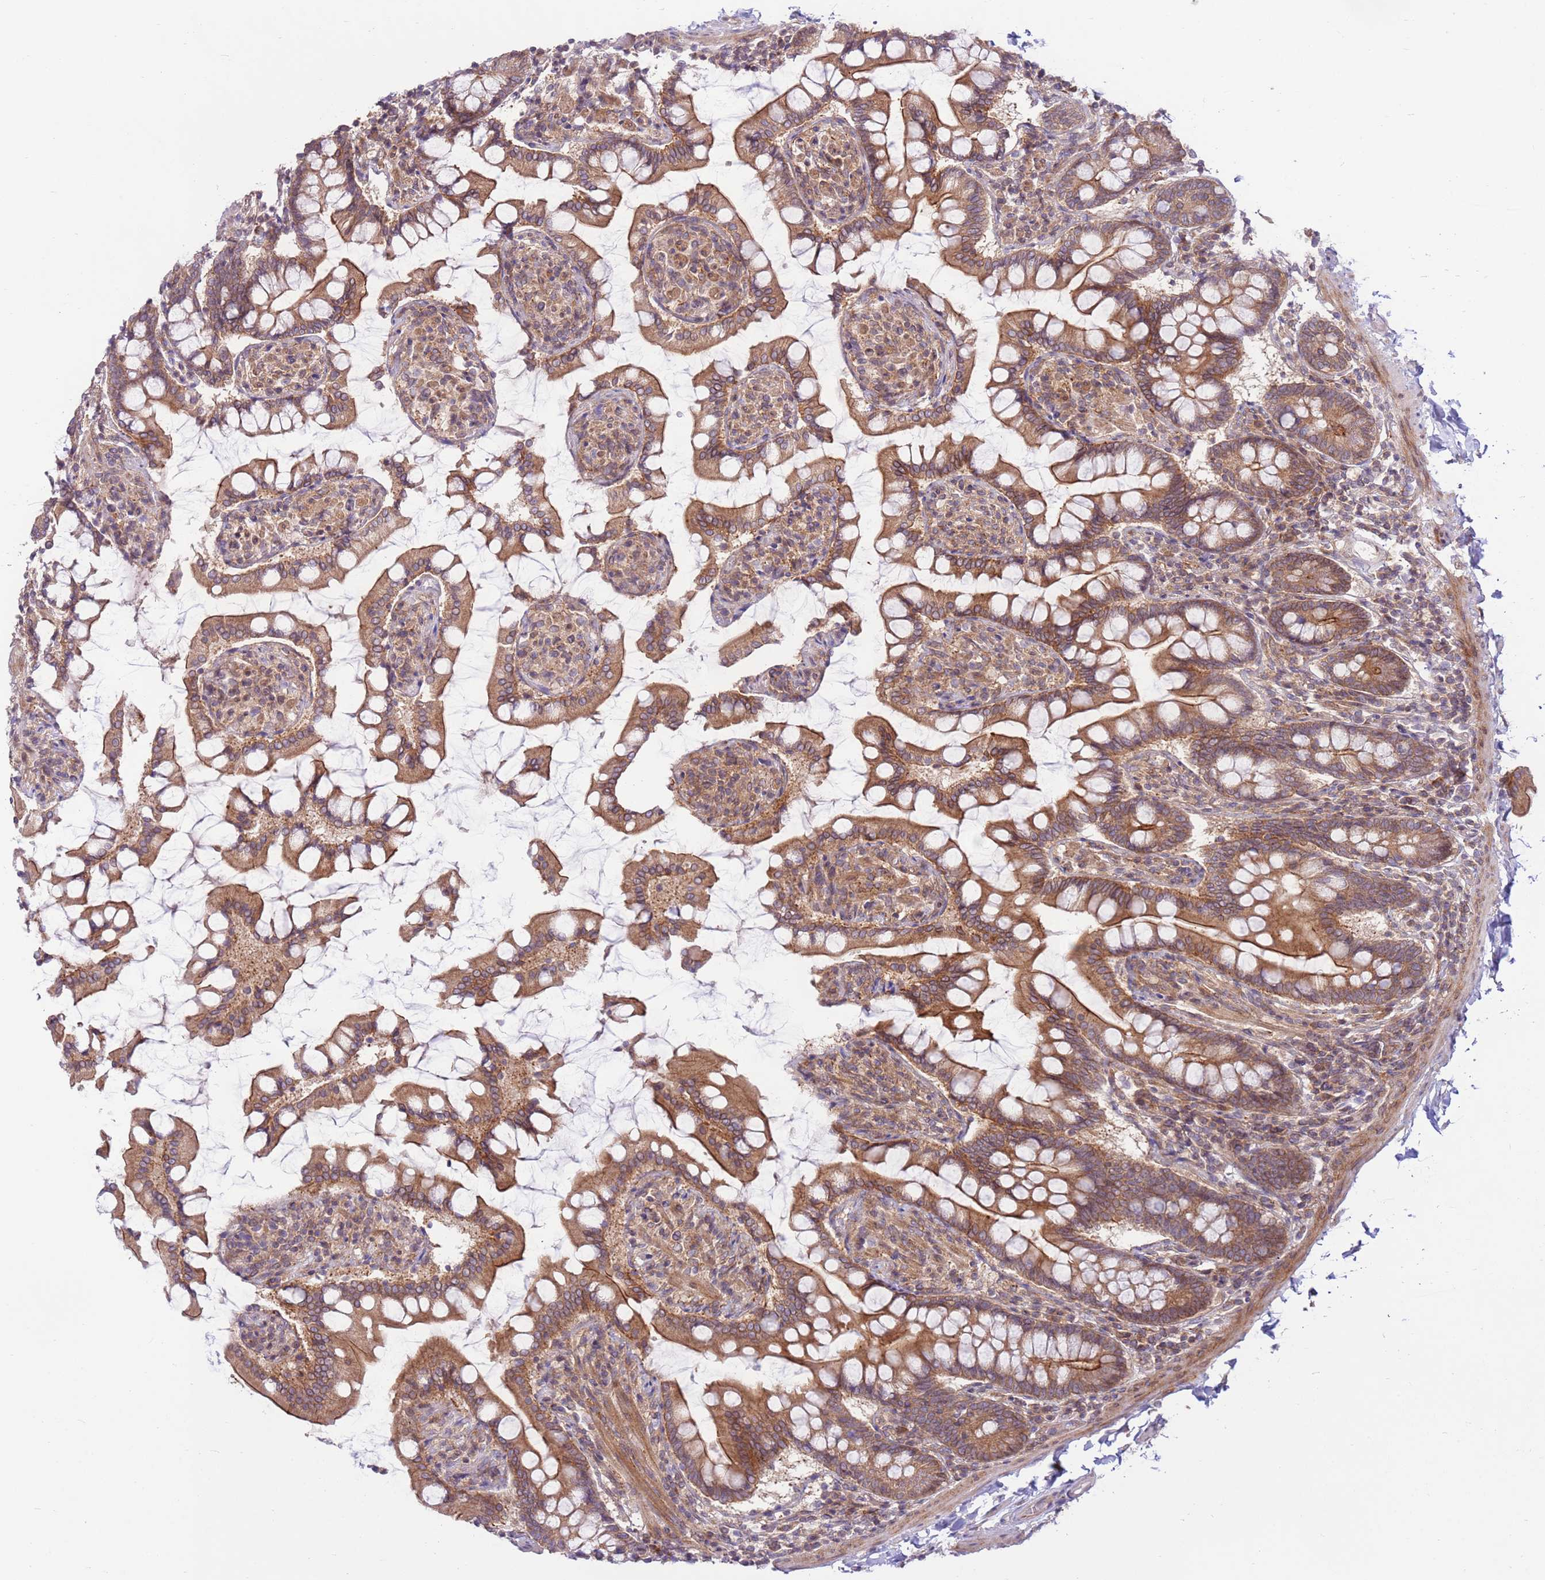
{"staining": {"intensity": "moderate", "quantity": ">75%", "location": "cytoplasmic/membranous"}, "tissue": "small intestine", "cell_type": "Glandular cells", "image_type": "normal", "snomed": [{"axis": "morphology", "description": "Normal tissue, NOS"}, {"axis": "topography", "description": "Small intestine"}], "caption": "Immunohistochemistry micrograph of benign human small intestine stained for a protein (brown), which reveals medium levels of moderate cytoplasmic/membranous positivity in approximately >75% of glandular cells.", "gene": "DDX19B", "patient": {"sex": "male", "age": 41}}